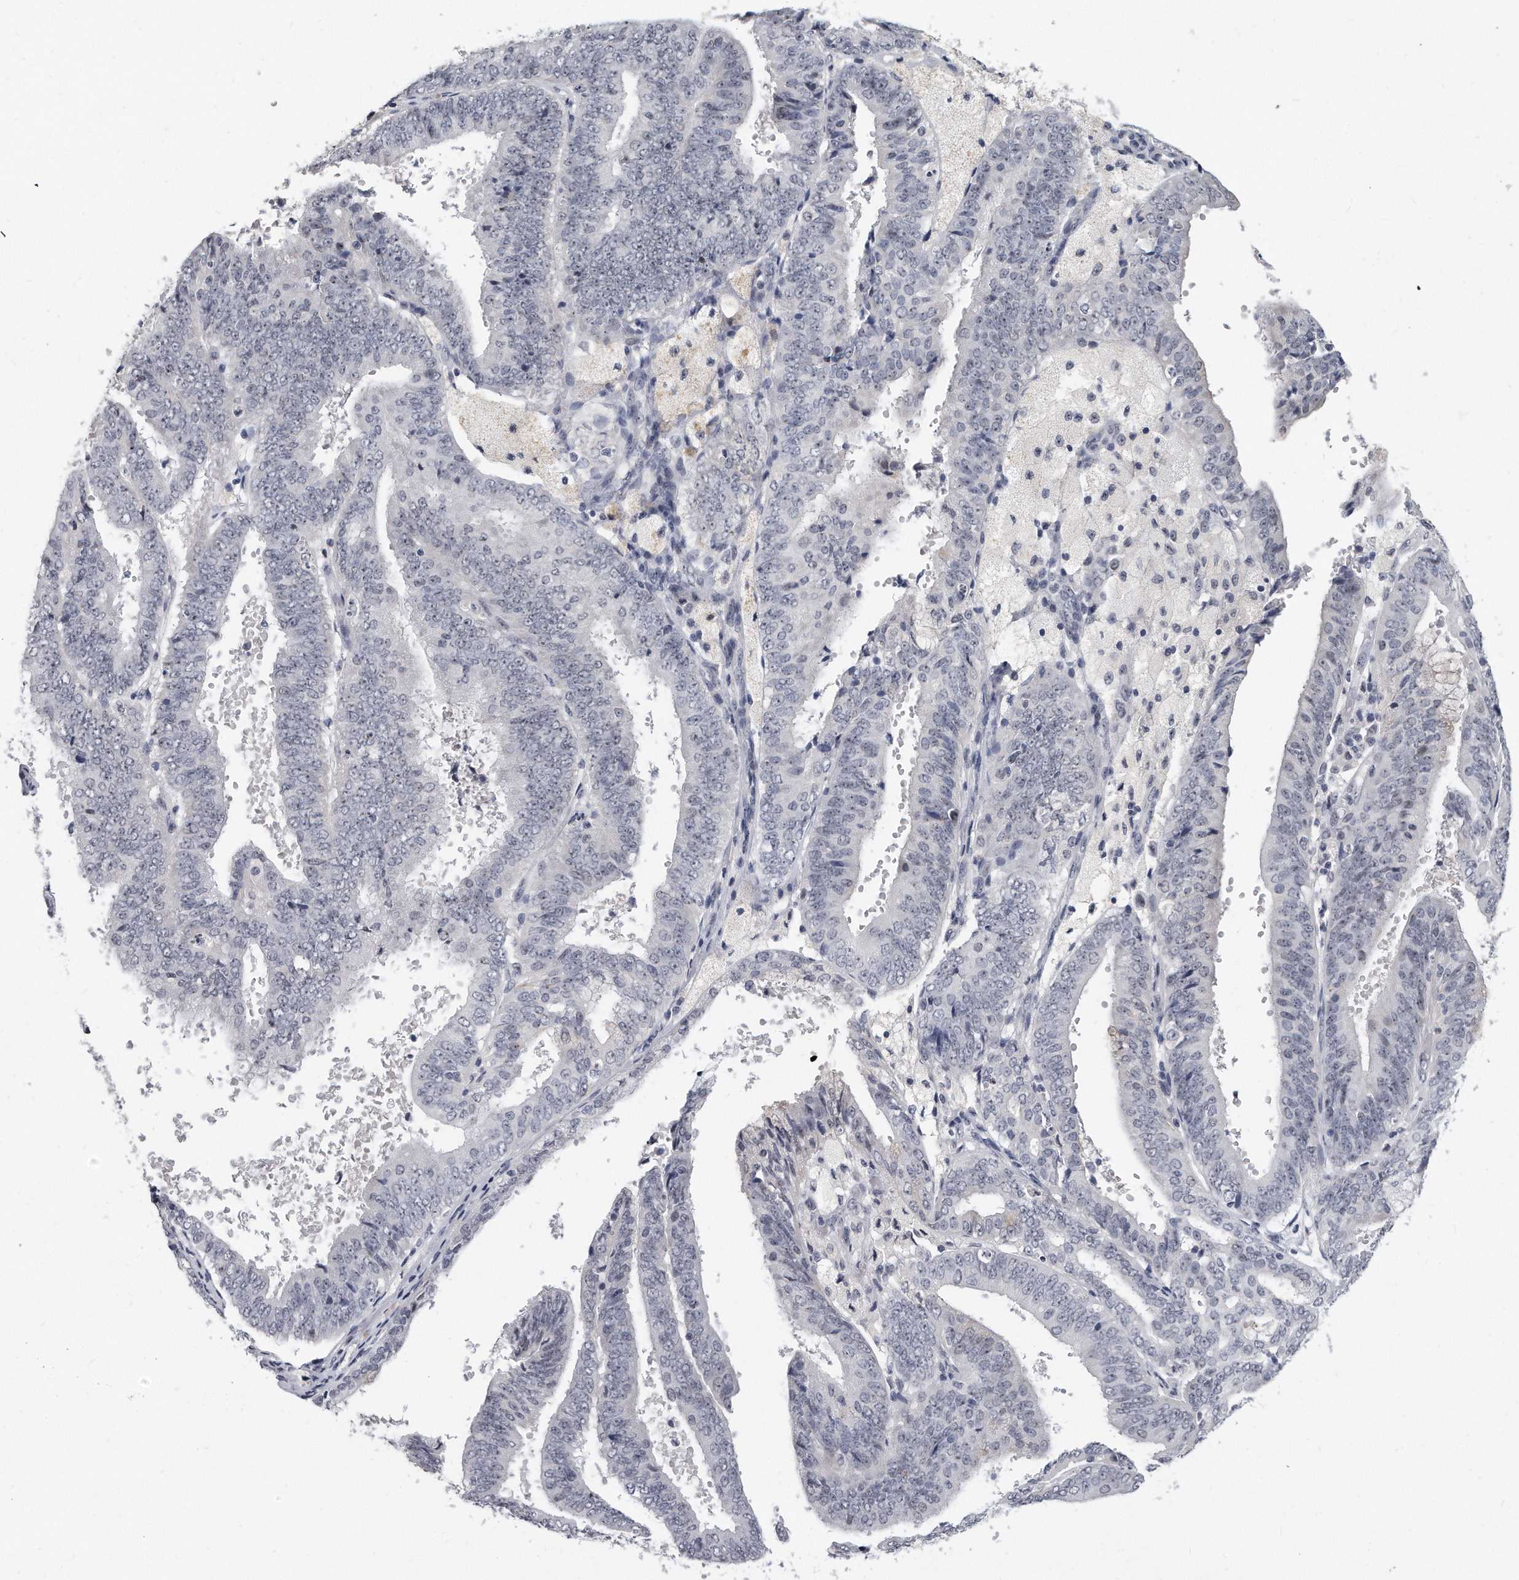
{"staining": {"intensity": "negative", "quantity": "none", "location": "none"}, "tissue": "endometrial cancer", "cell_type": "Tumor cells", "image_type": "cancer", "snomed": [{"axis": "morphology", "description": "Adenocarcinoma, NOS"}, {"axis": "topography", "description": "Endometrium"}], "caption": "A high-resolution micrograph shows IHC staining of endometrial cancer, which shows no significant positivity in tumor cells. Nuclei are stained in blue.", "gene": "TFCP2L1", "patient": {"sex": "female", "age": 63}}